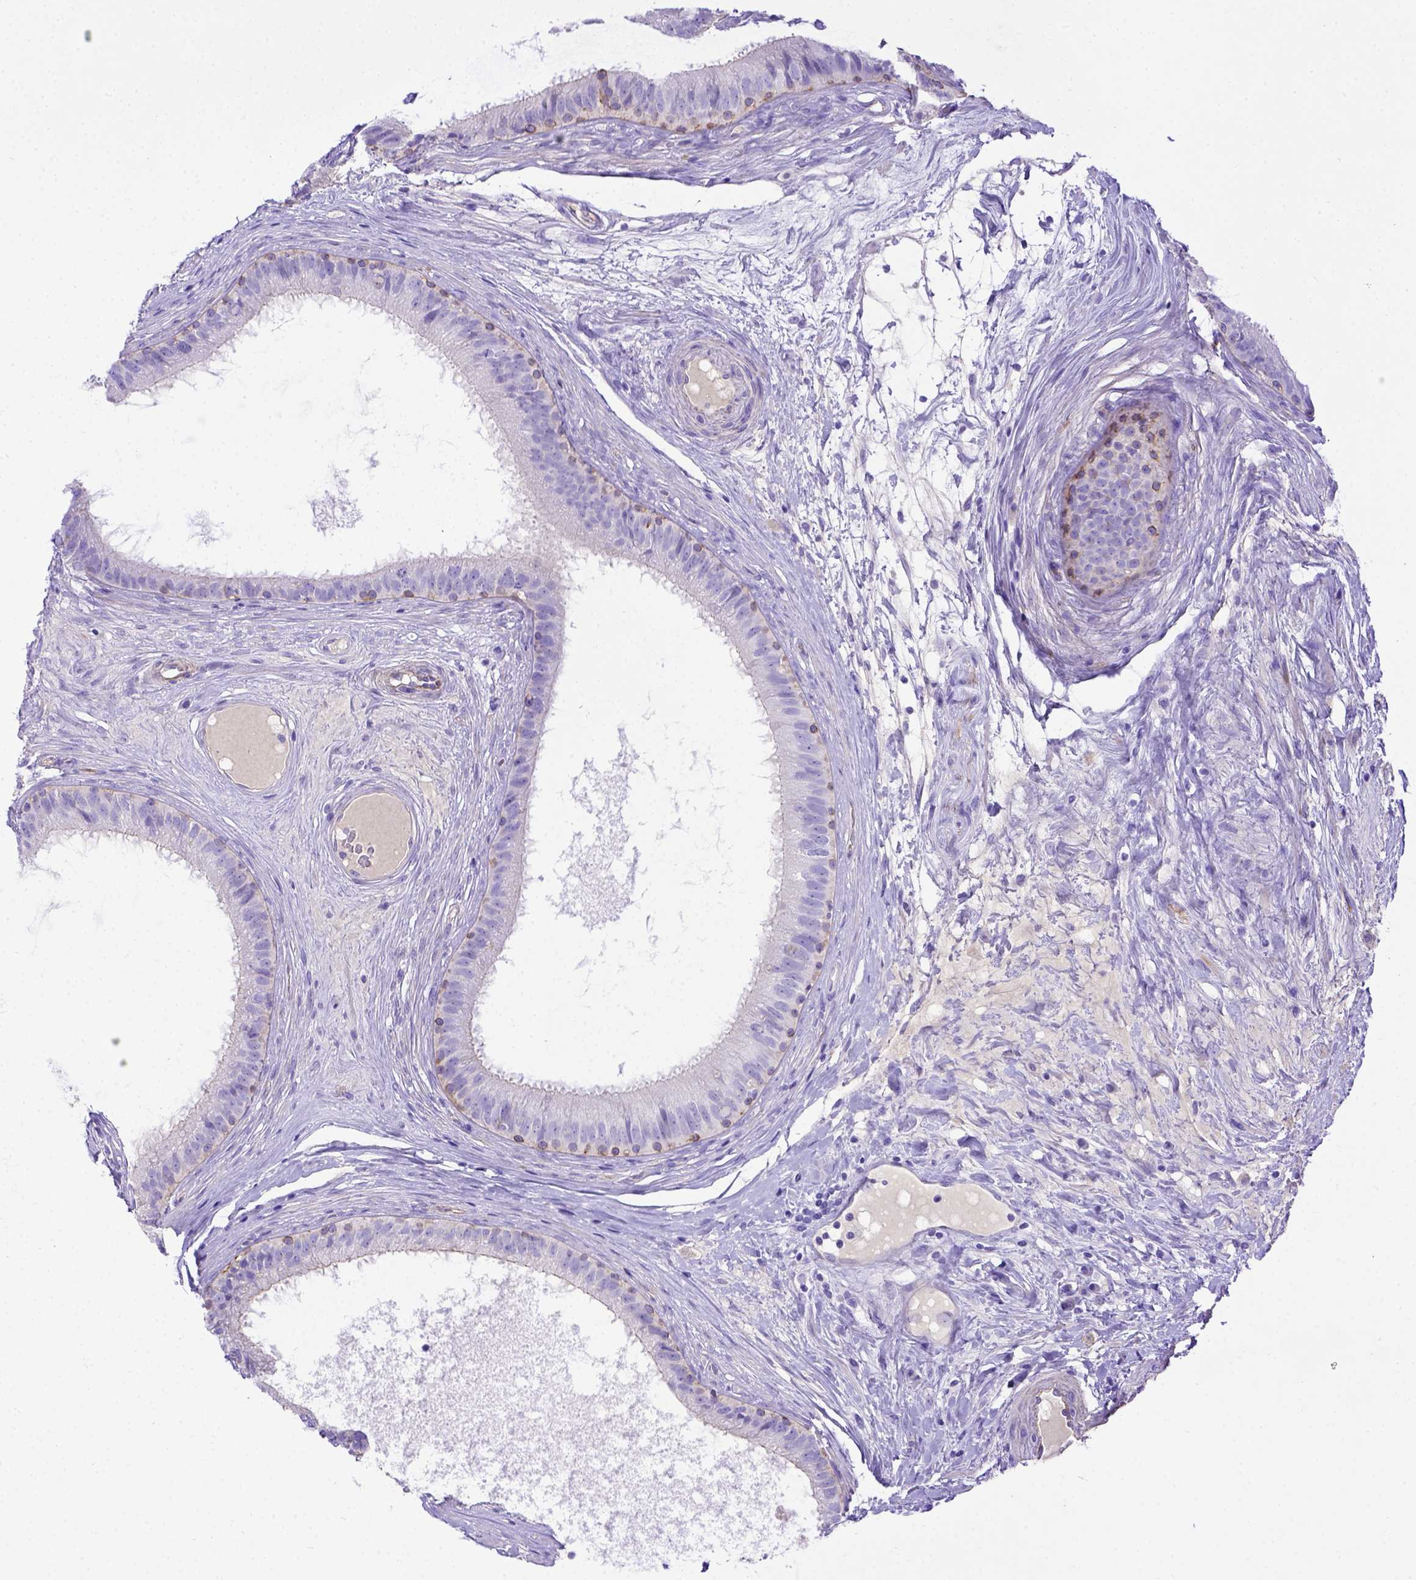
{"staining": {"intensity": "moderate", "quantity": "<25%", "location": "cytoplasmic/membranous"}, "tissue": "epididymis", "cell_type": "Glandular cells", "image_type": "normal", "snomed": [{"axis": "morphology", "description": "Normal tissue, NOS"}, {"axis": "topography", "description": "Epididymis"}], "caption": "Brown immunohistochemical staining in benign human epididymis reveals moderate cytoplasmic/membranous expression in about <25% of glandular cells.", "gene": "LRRC18", "patient": {"sex": "male", "age": 59}}